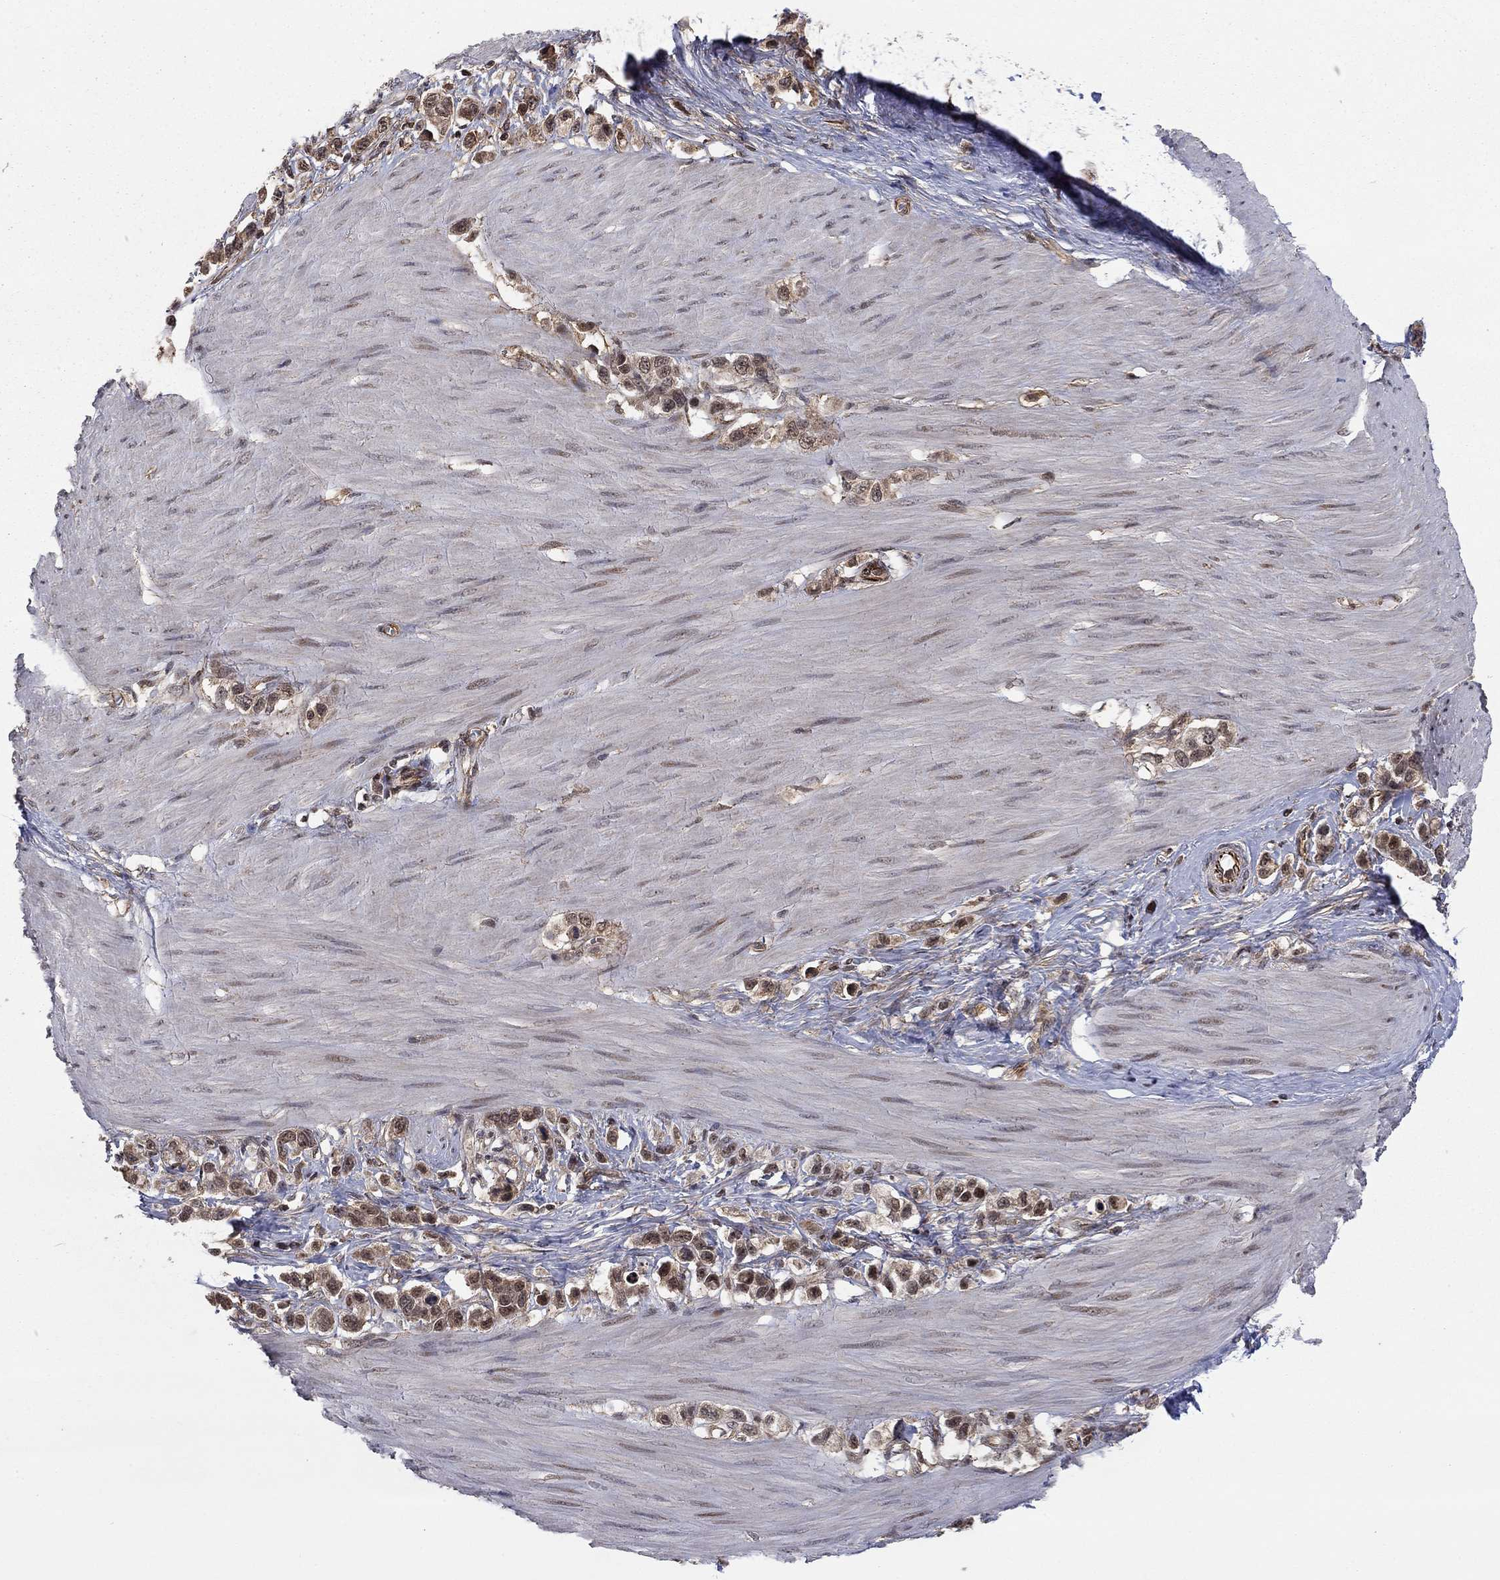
{"staining": {"intensity": "moderate", "quantity": "25%-75%", "location": "cytoplasmic/membranous,nuclear"}, "tissue": "stomach cancer", "cell_type": "Tumor cells", "image_type": "cancer", "snomed": [{"axis": "morphology", "description": "Normal tissue, NOS"}, {"axis": "morphology", "description": "Adenocarcinoma, NOS"}, {"axis": "morphology", "description": "Adenocarcinoma, High grade"}, {"axis": "topography", "description": "Stomach, upper"}, {"axis": "topography", "description": "Stomach"}], "caption": "Immunohistochemistry image of stomach cancer stained for a protein (brown), which reveals medium levels of moderate cytoplasmic/membranous and nuclear staining in about 25%-75% of tumor cells.", "gene": "TDP1", "patient": {"sex": "female", "age": 65}}